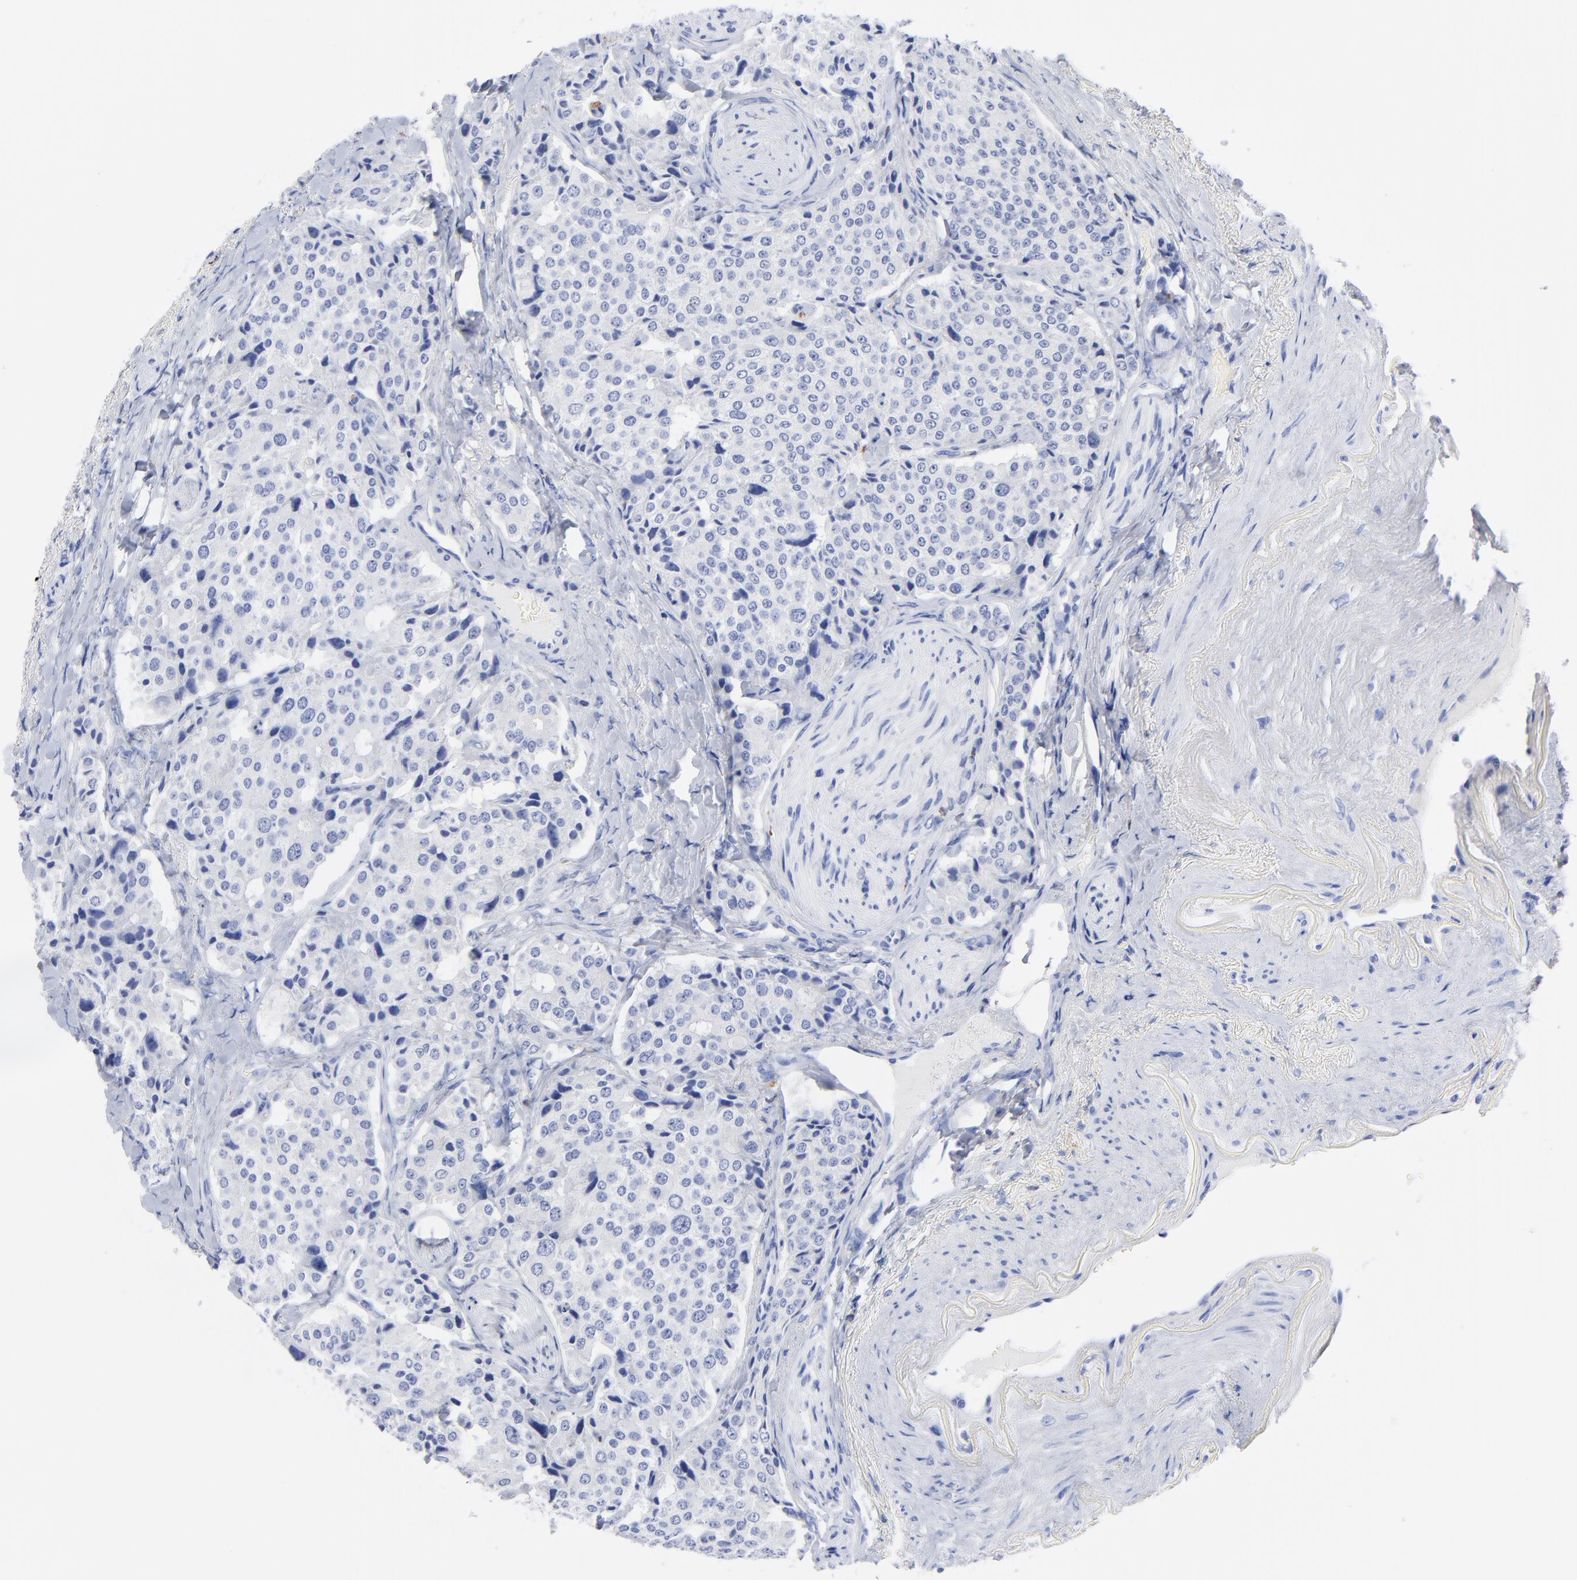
{"staining": {"intensity": "negative", "quantity": "none", "location": "none"}, "tissue": "carcinoid", "cell_type": "Tumor cells", "image_type": "cancer", "snomed": [{"axis": "morphology", "description": "Carcinoid, malignant, NOS"}, {"axis": "topography", "description": "Colon"}], "caption": "IHC photomicrograph of human malignant carcinoid stained for a protein (brown), which displays no expression in tumor cells.", "gene": "CPVL", "patient": {"sex": "female", "age": 61}}